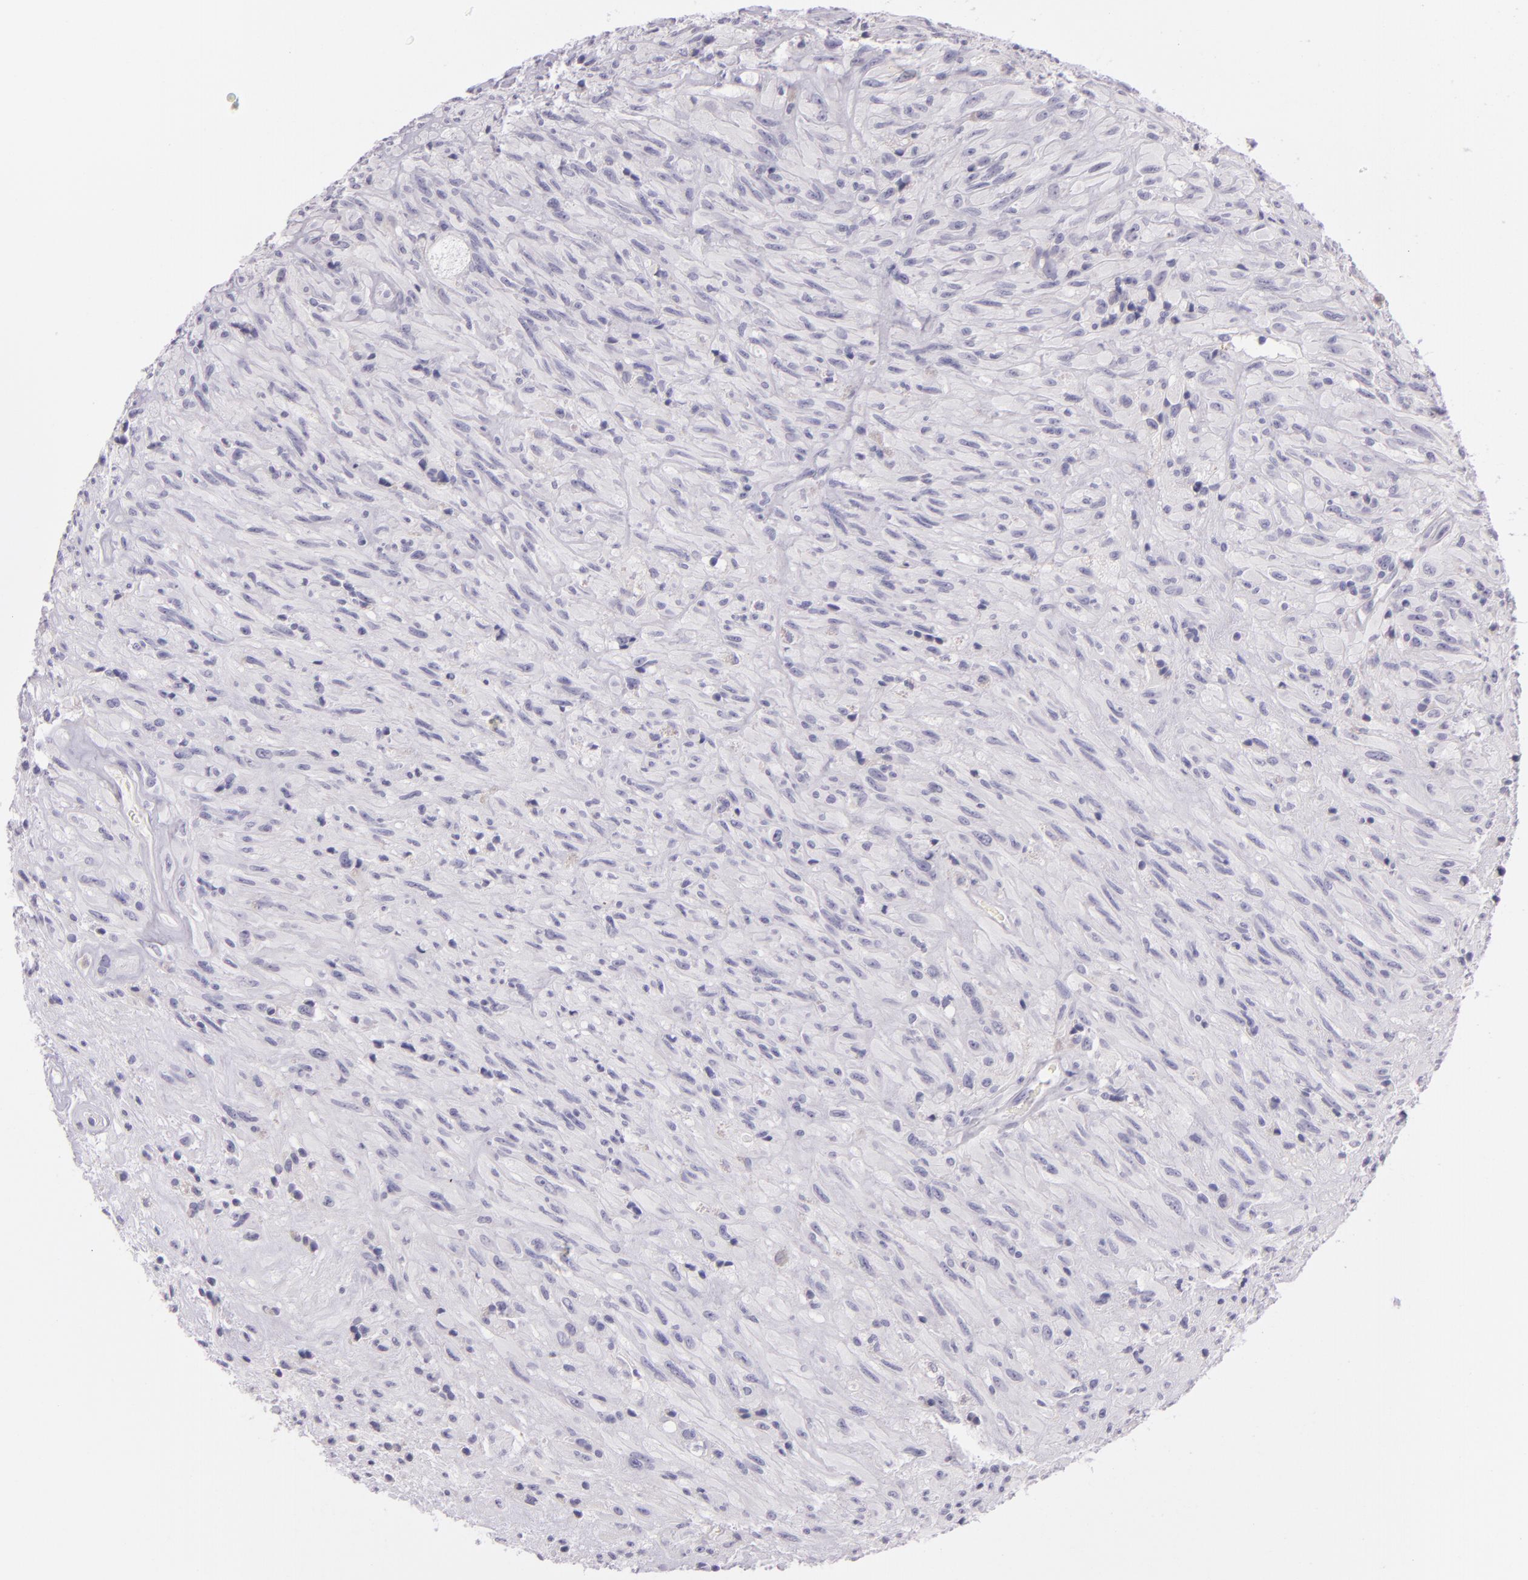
{"staining": {"intensity": "negative", "quantity": "none", "location": "none"}, "tissue": "glioma", "cell_type": "Tumor cells", "image_type": "cancer", "snomed": [{"axis": "morphology", "description": "Glioma, malignant, High grade"}, {"axis": "topography", "description": "Brain"}], "caption": "IHC of glioma exhibits no staining in tumor cells.", "gene": "CBS", "patient": {"sex": "male", "age": 48}}